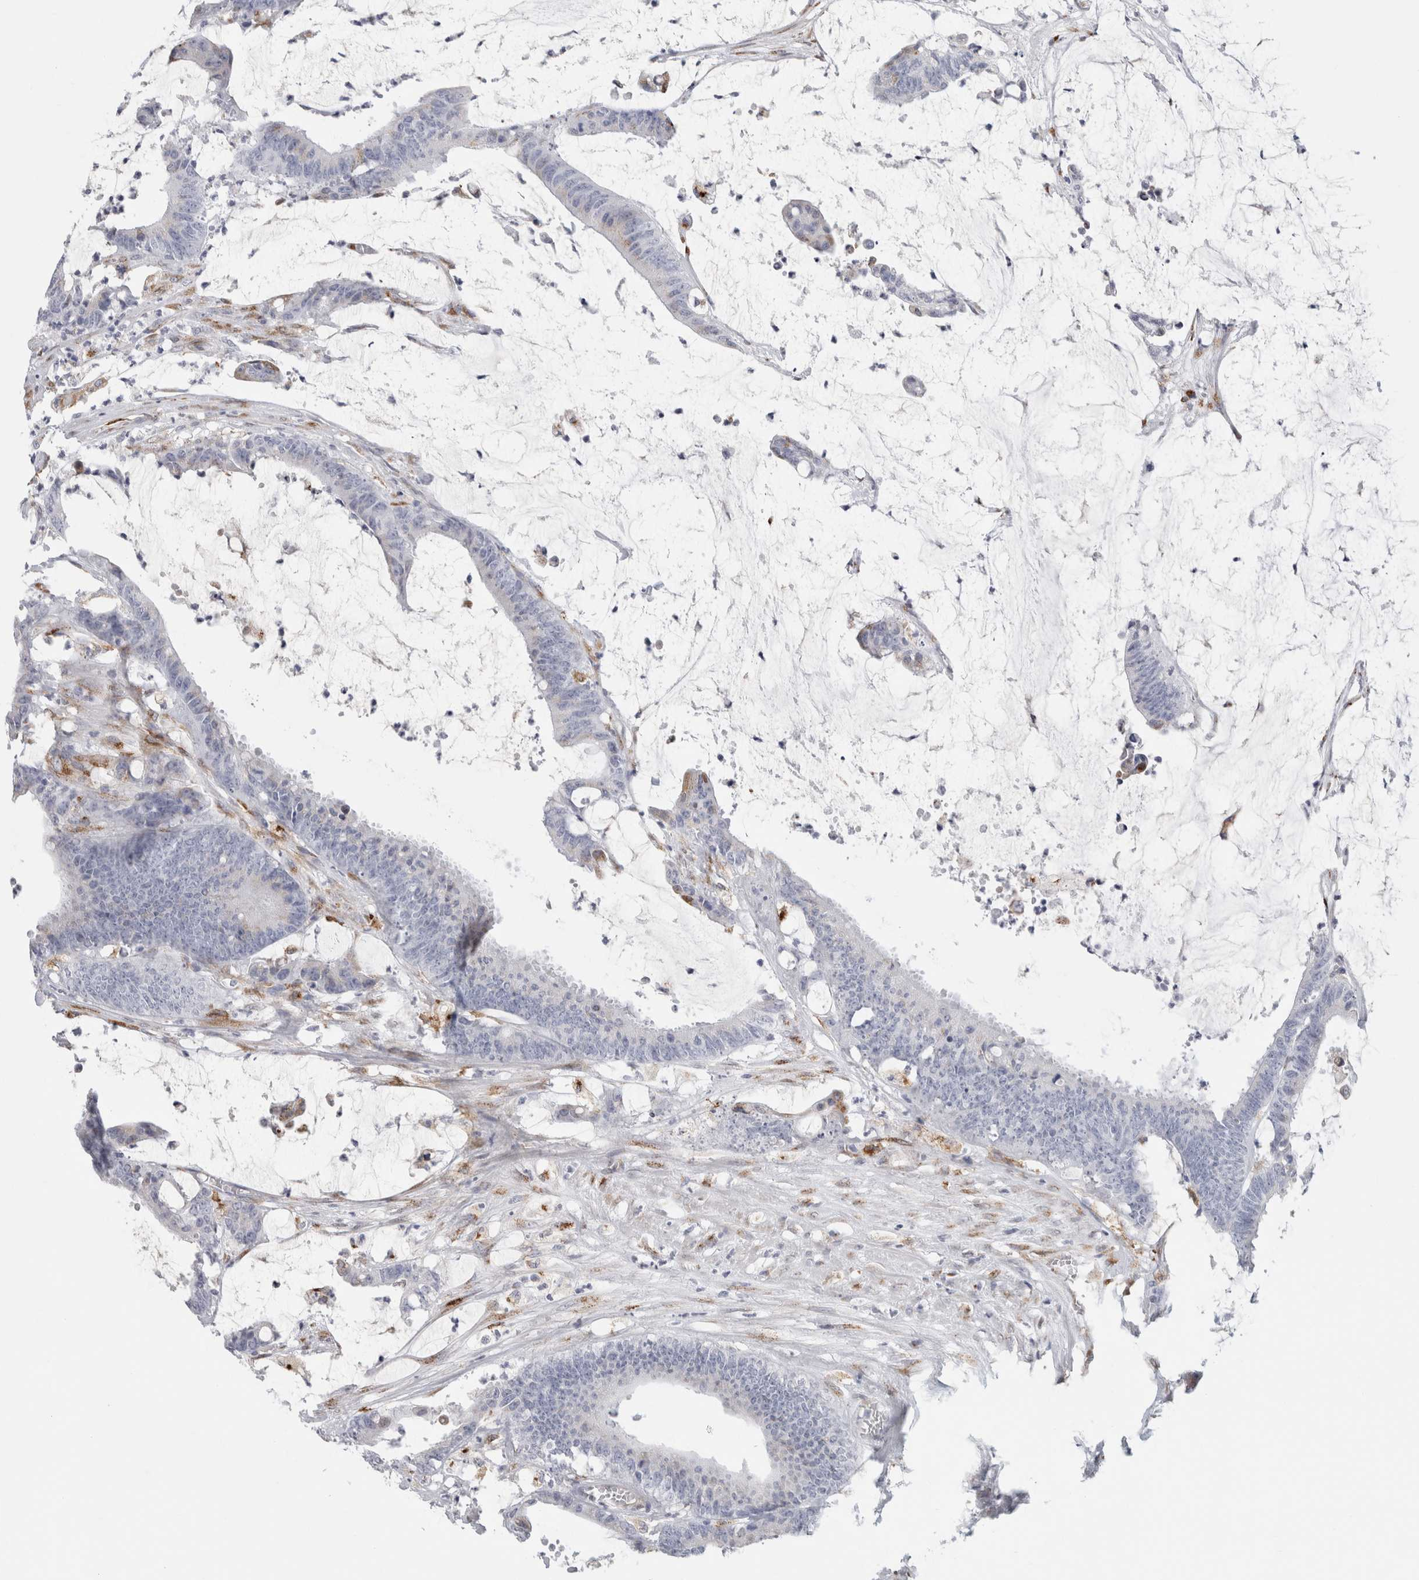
{"staining": {"intensity": "negative", "quantity": "none", "location": "none"}, "tissue": "colorectal cancer", "cell_type": "Tumor cells", "image_type": "cancer", "snomed": [{"axis": "morphology", "description": "Adenocarcinoma, NOS"}, {"axis": "topography", "description": "Rectum"}], "caption": "DAB (3,3'-diaminobenzidine) immunohistochemical staining of human colorectal cancer exhibits no significant positivity in tumor cells.", "gene": "MCFD2", "patient": {"sex": "female", "age": 66}}